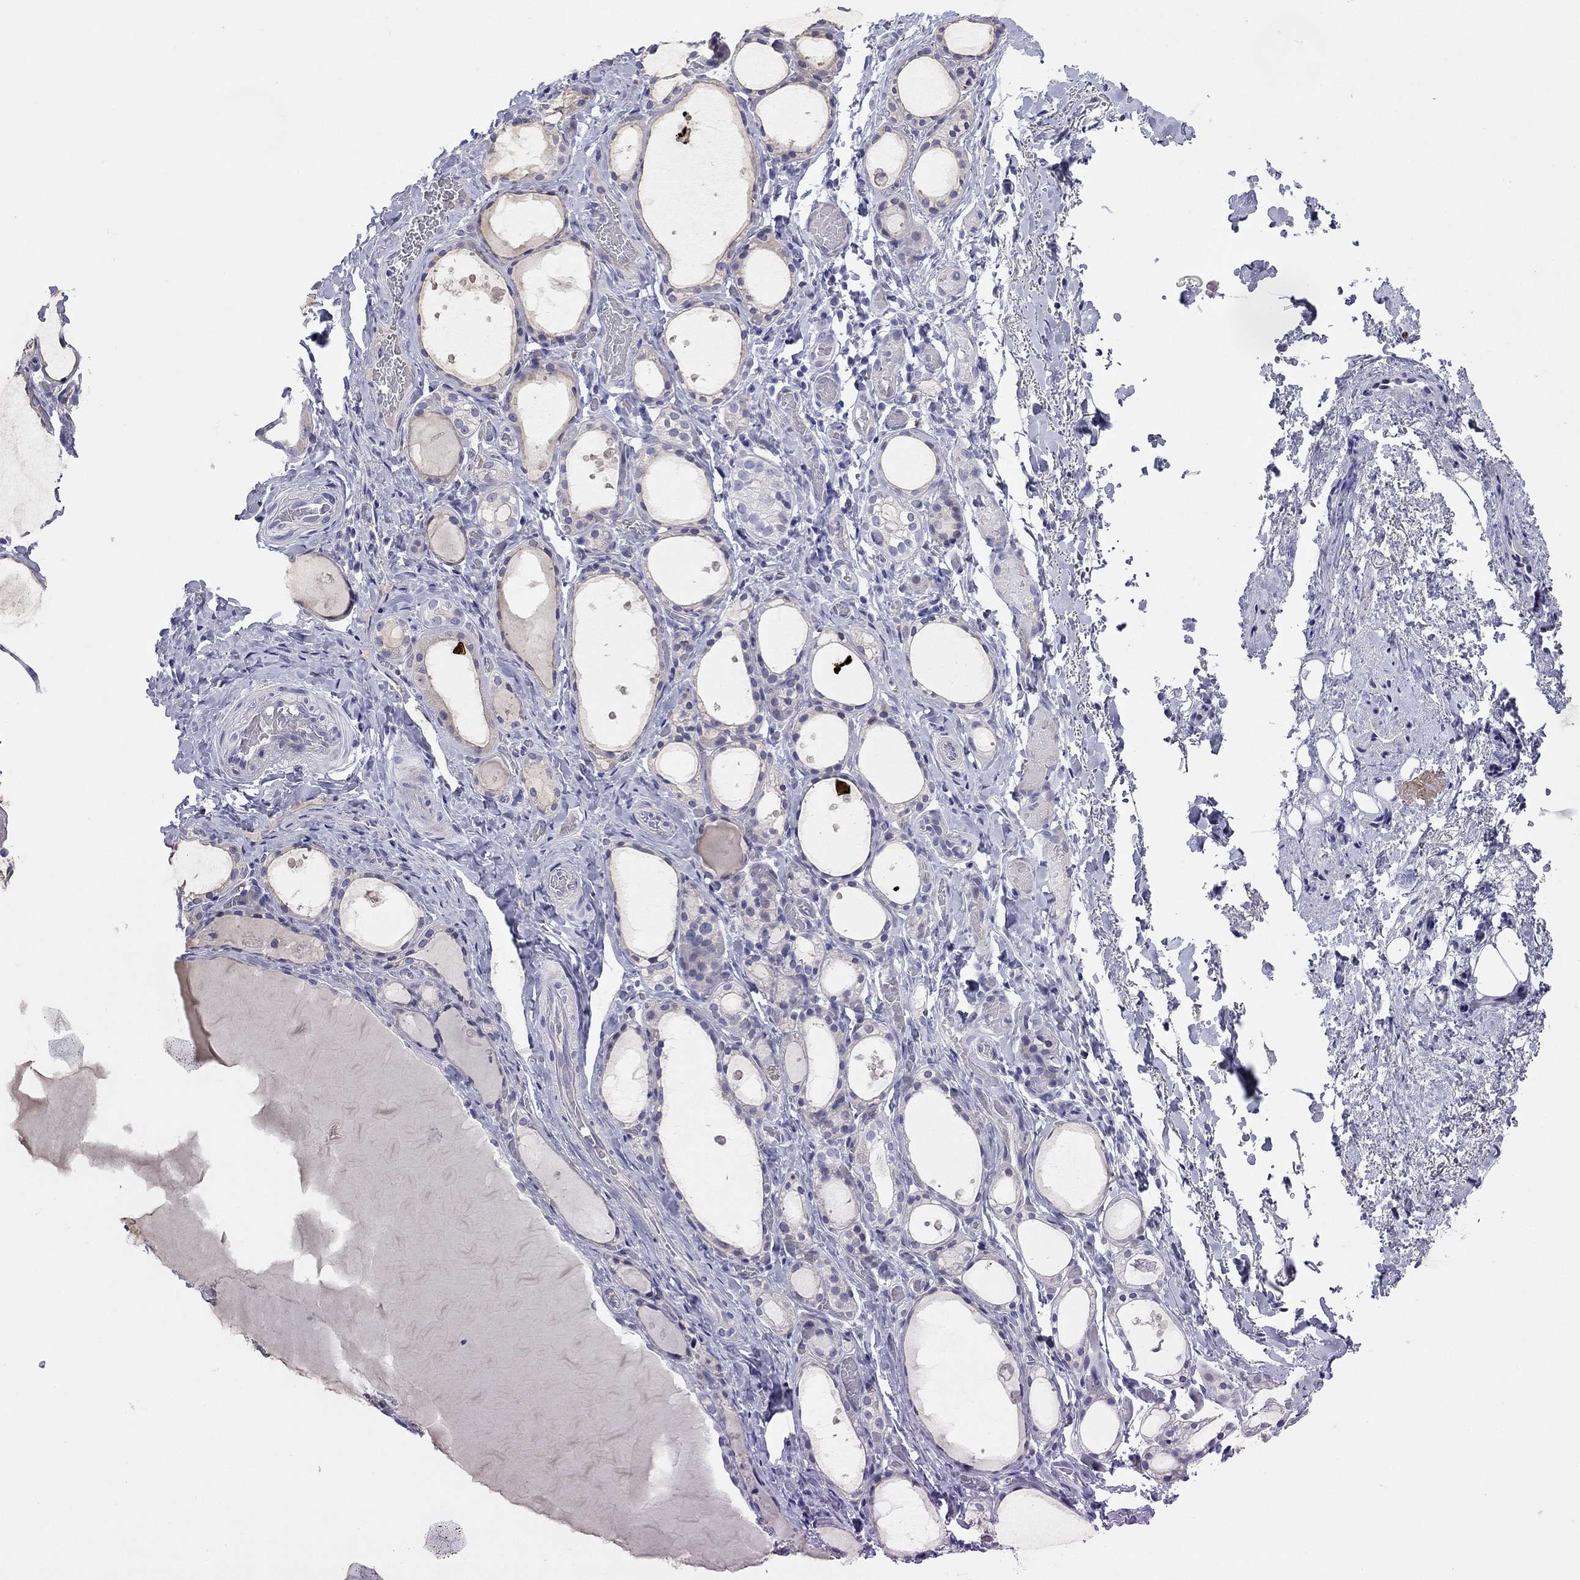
{"staining": {"intensity": "negative", "quantity": "none", "location": "none"}, "tissue": "thyroid gland", "cell_type": "Glandular cells", "image_type": "normal", "snomed": [{"axis": "morphology", "description": "Normal tissue, NOS"}, {"axis": "topography", "description": "Thyroid gland"}], "caption": "DAB immunohistochemical staining of unremarkable thyroid gland exhibits no significant staining in glandular cells. Nuclei are stained in blue.", "gene": "CMYA5", "patient": {"sex": "male", "age": 68}}